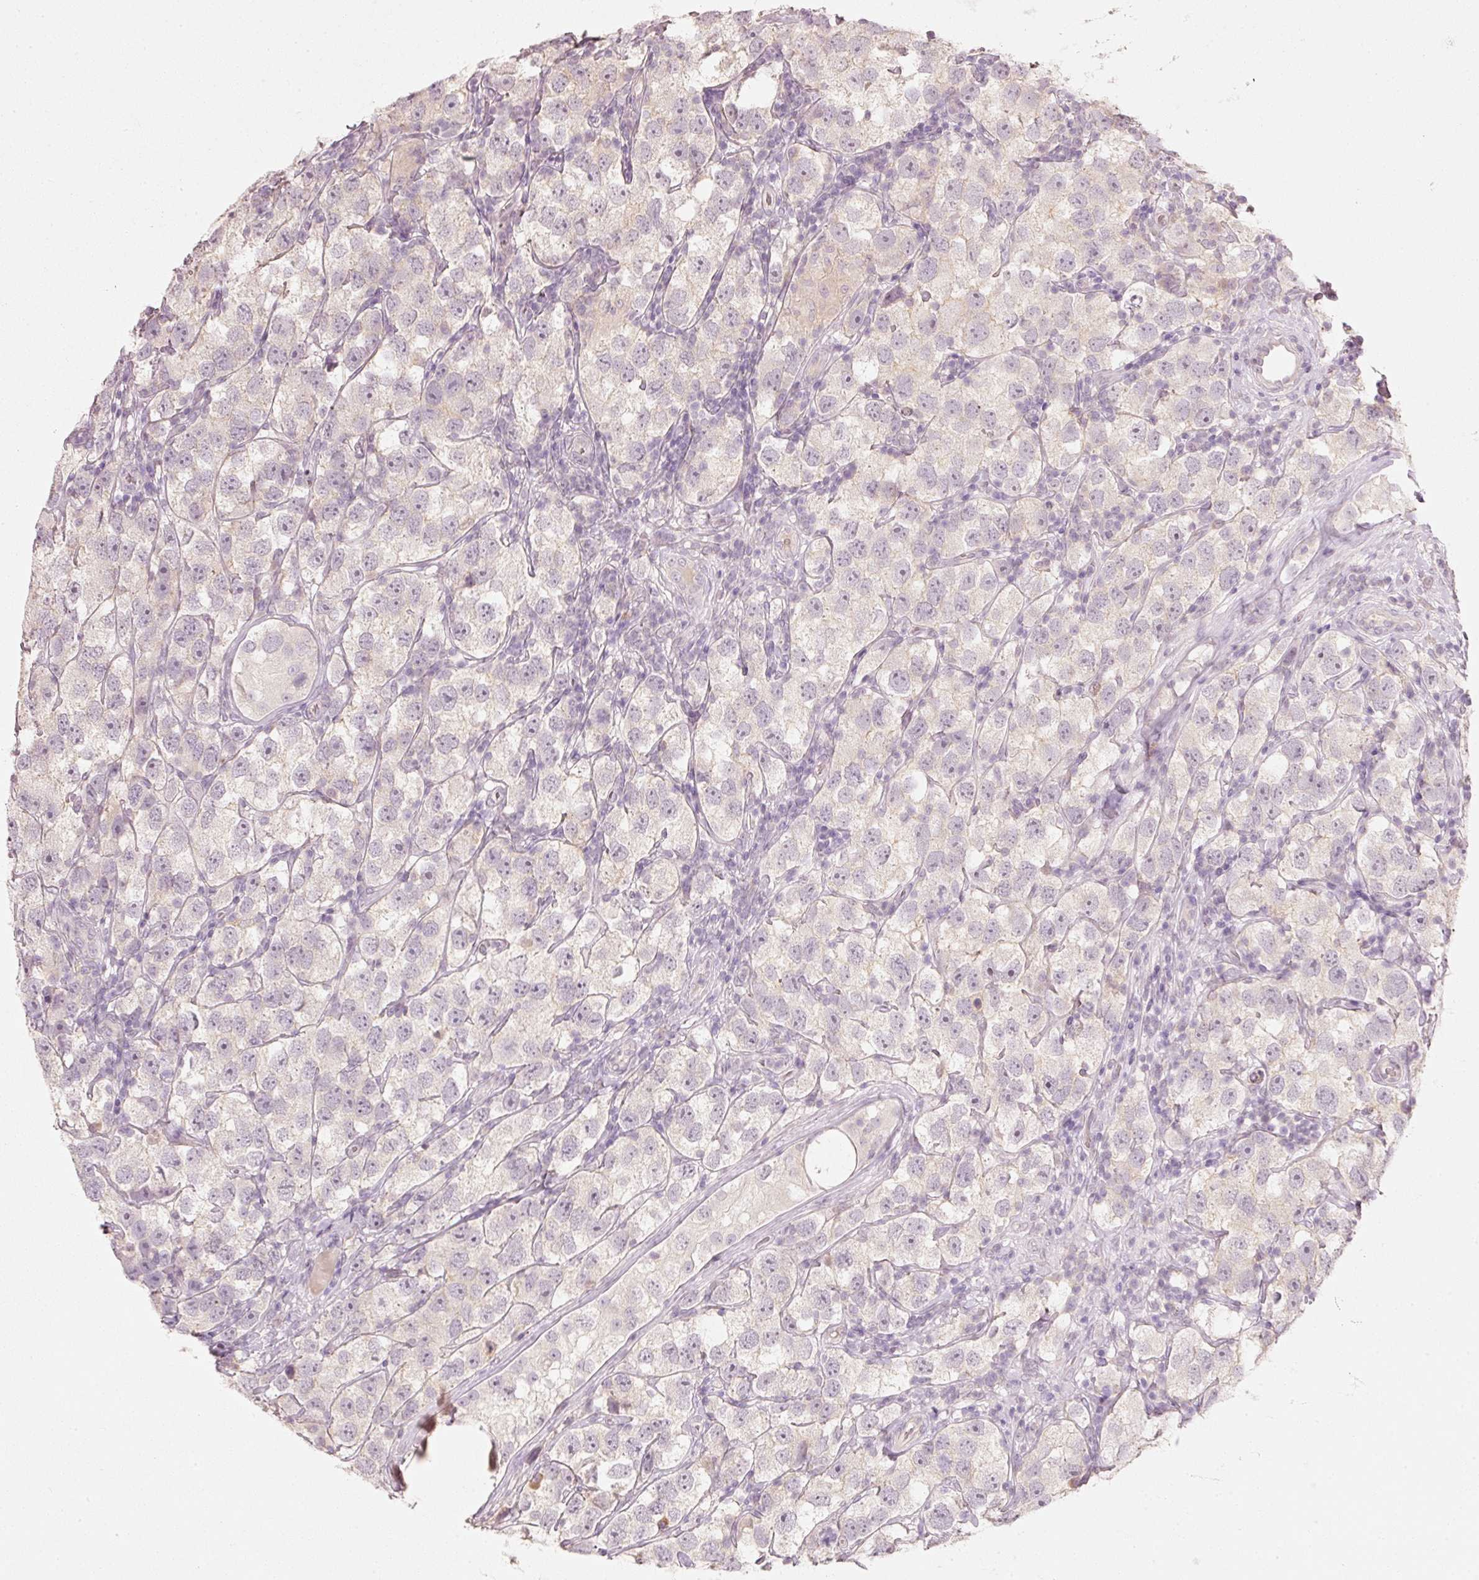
{"staining": {"intensity": "negative", "quantity": "none", "location": "none"}, "tissue": "testis cancer", "cell_type": "Tumor cells", "image_type": "cancer", "snomed": [{"axis": "morphology", "description": "Seminoma, NOS"}, {"axis": "topography", "description": "Testis"}], "caption": "Immunohistochemistry histopathology image of testis cancer (seminoma) stained for a protein (brown), which demonstrates no positivity in tumor cells.", "gene": "STEAP1", "patient": {"sex": "male", "age": 26}}